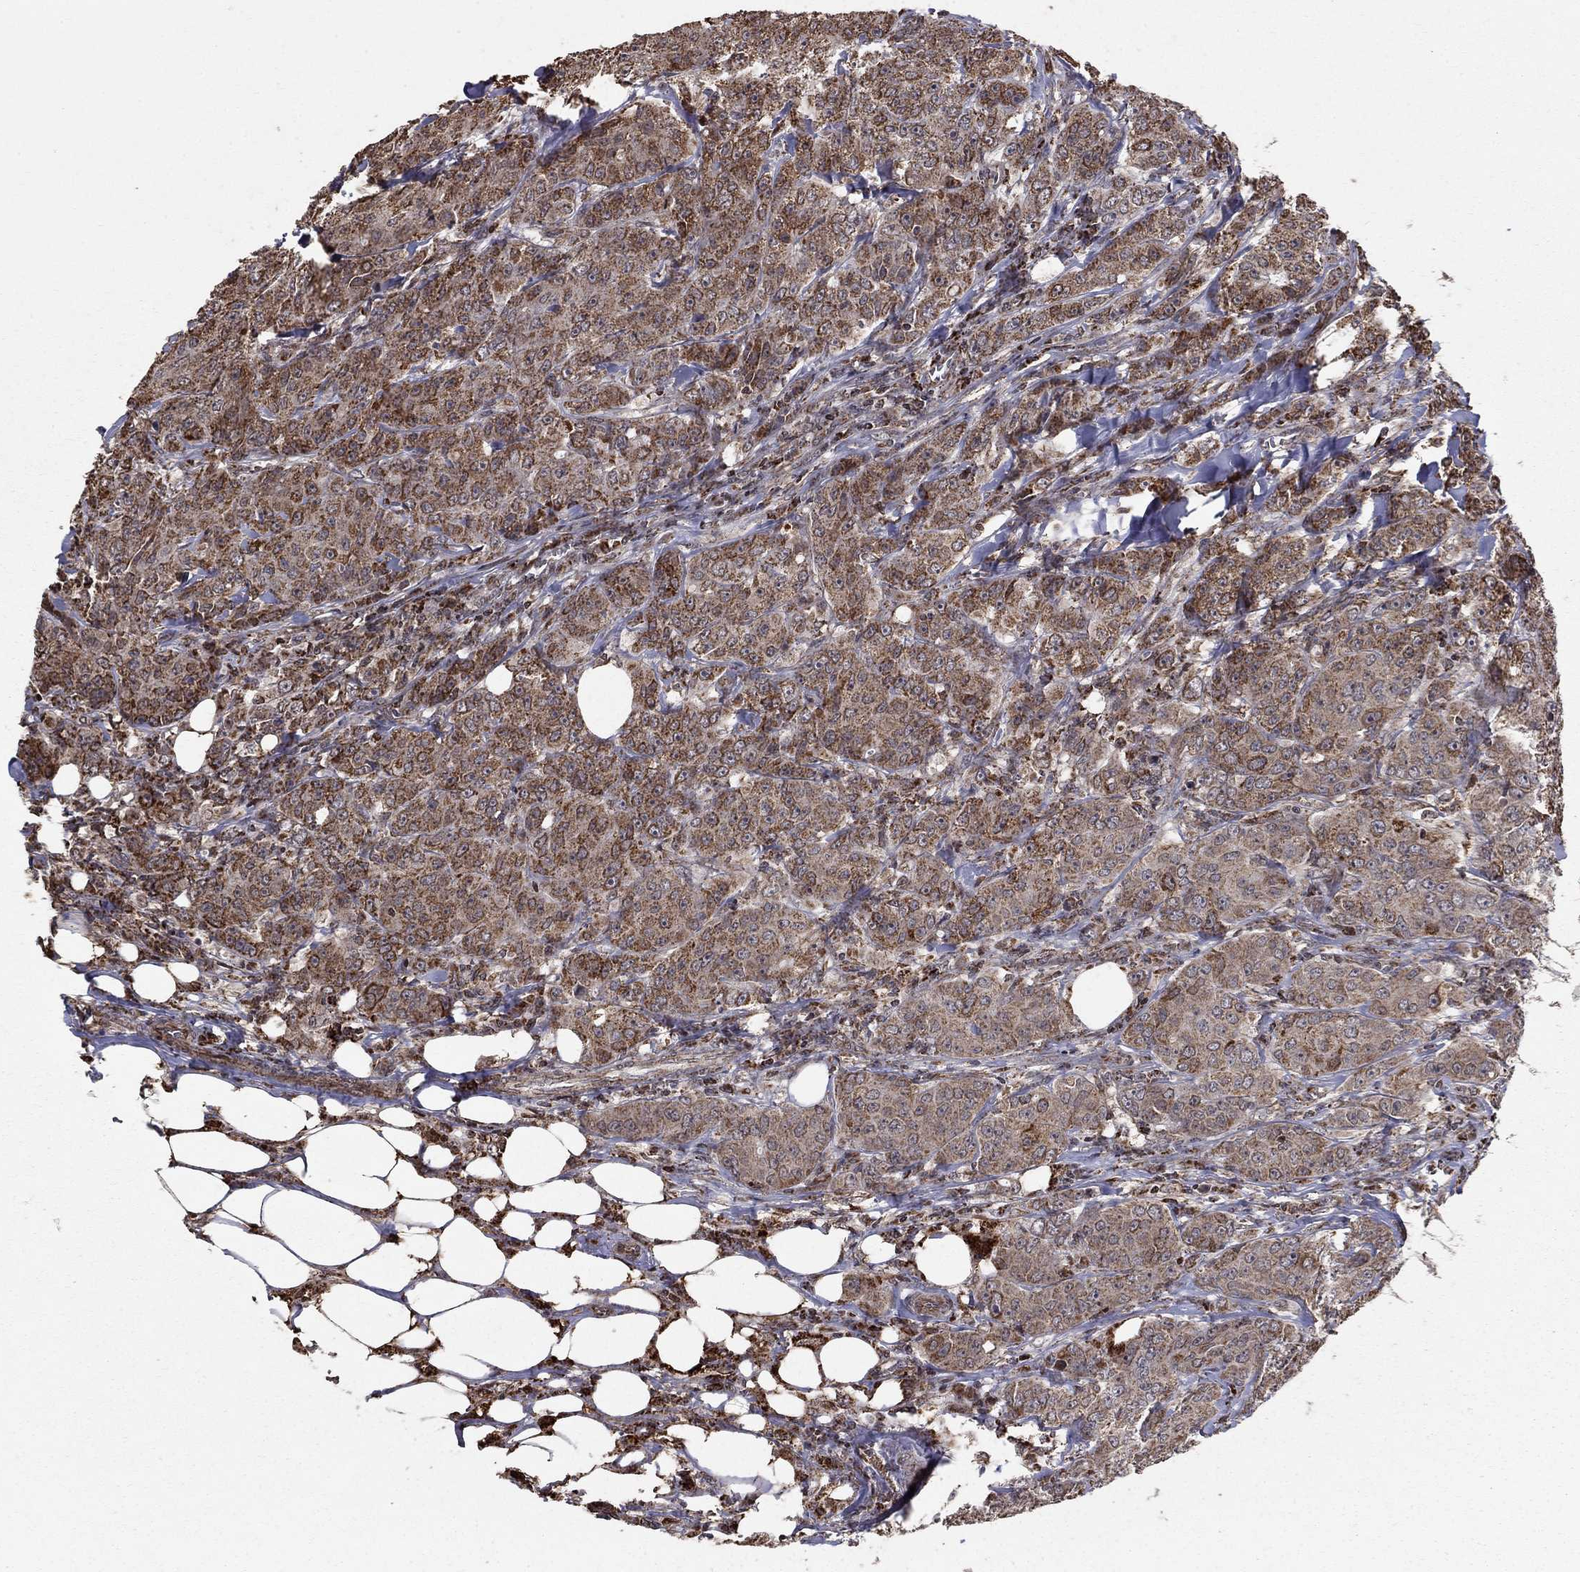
{"staining": {"intensity": "strong", "quantity": ">75%", "location": "cytoplasmic/membranous"}, "tissue": "breast cancer", "cell_type": "Tumor cells", "image_type": "cancer", "snomed": [{"axis": "morphology", "description": "Duct carcinoma"}, {"axis": "topography", "description": "Breast"}], "caption": "Immunohistochemistry (IHC) image of breast cancer stained for a protein (brown), which demonstrates high levels of strong cytoplasmic/membranous staining in approximately >75% of tumor cells.", "gene": "ACOT13", "patient": {"sex": "female", "age": 43}}